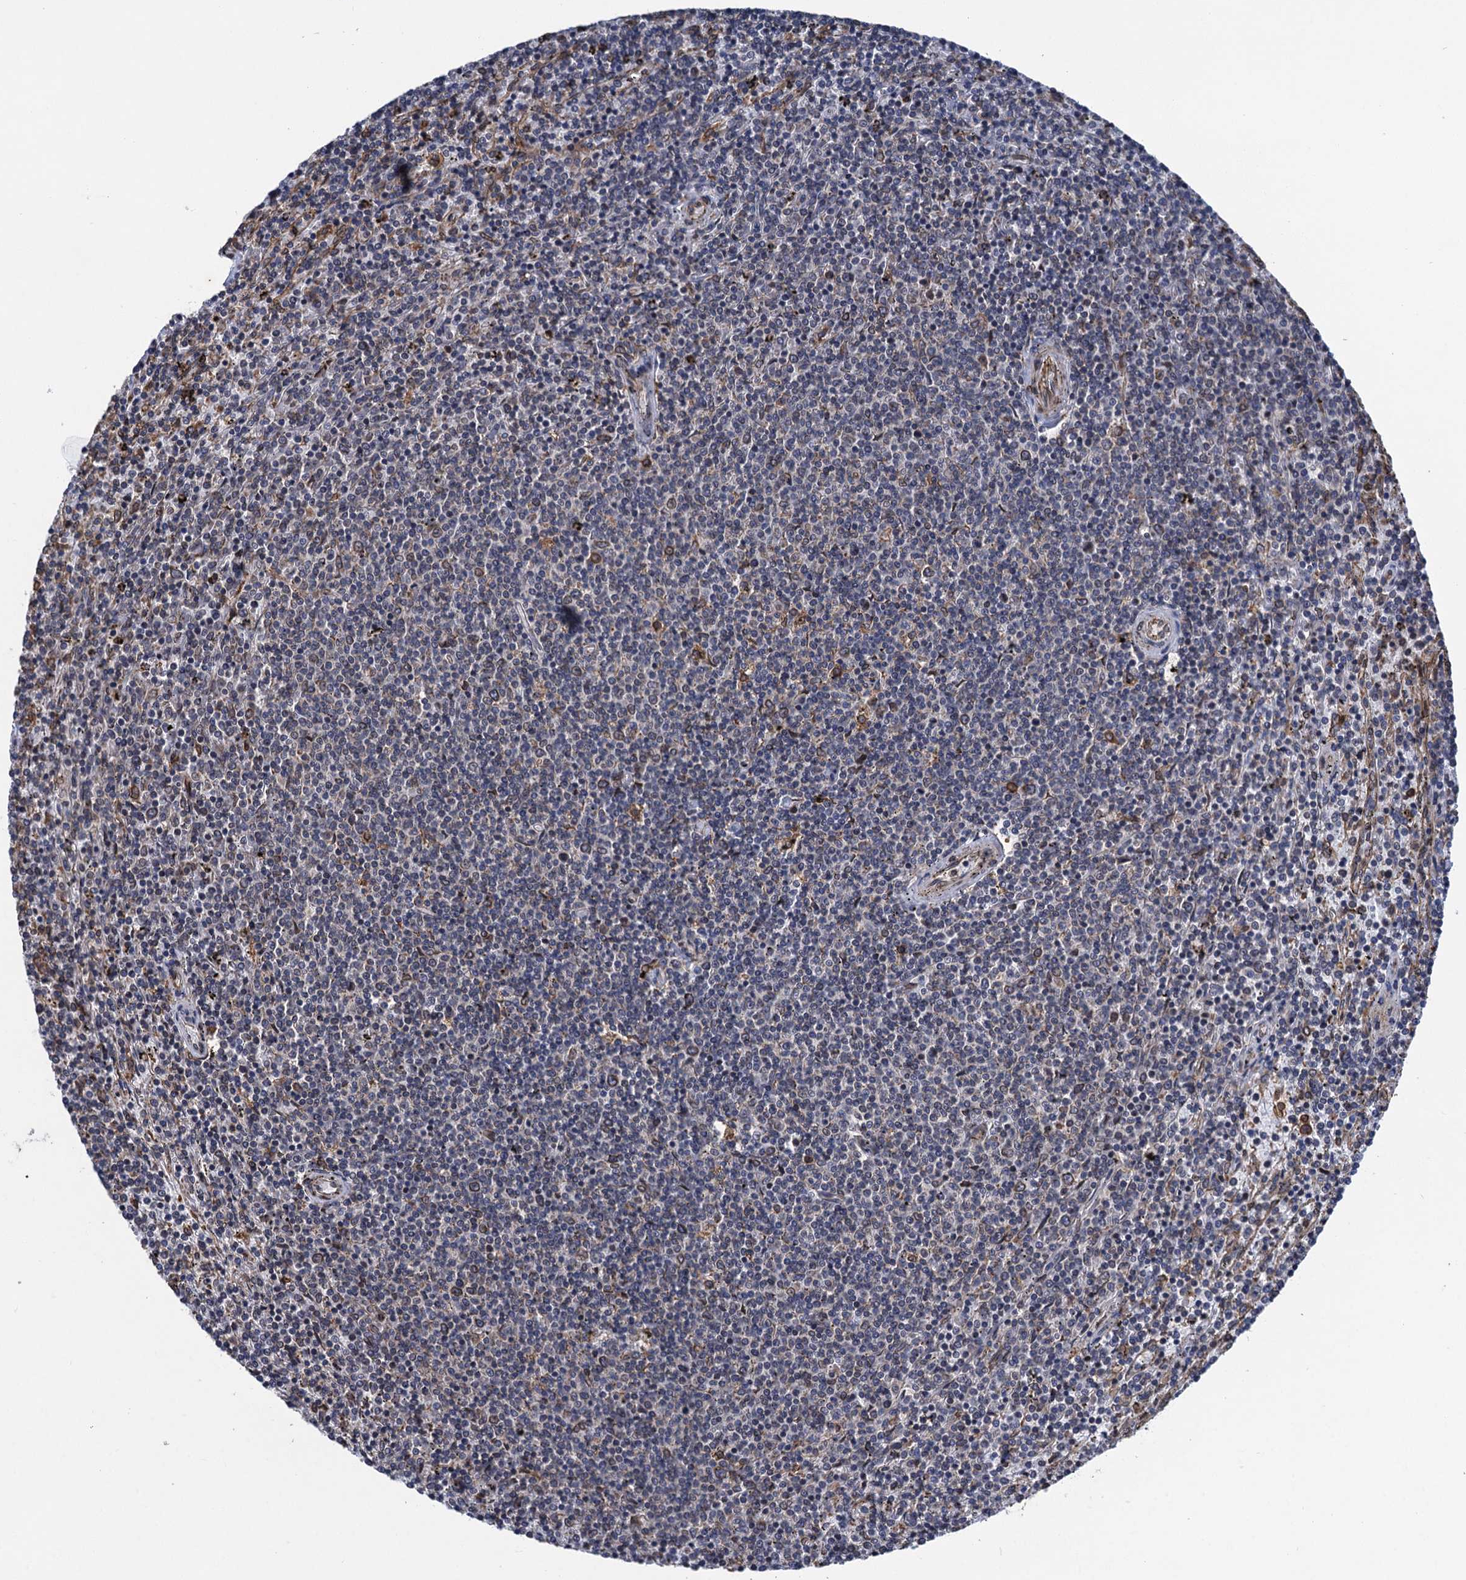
{"staining": {"intensity": "negative", "quantity": "none", "location": "none"}, "tissue": "lymphoma", "cell_type": "Tumor cells", "image_type": "cancer", "snomed": [{"axis": "morphology", "description": "Malignant lymphoma, non-Hodgkin's type, Low grade"}, {"axis": "topography", "description": "Spleen"}], "caption": "Immunohistochemistry of lymphoma reveals no positivity in tumor cells.", "gene": "ARMC5", "patient": {"sex": "female", "age": 50}}